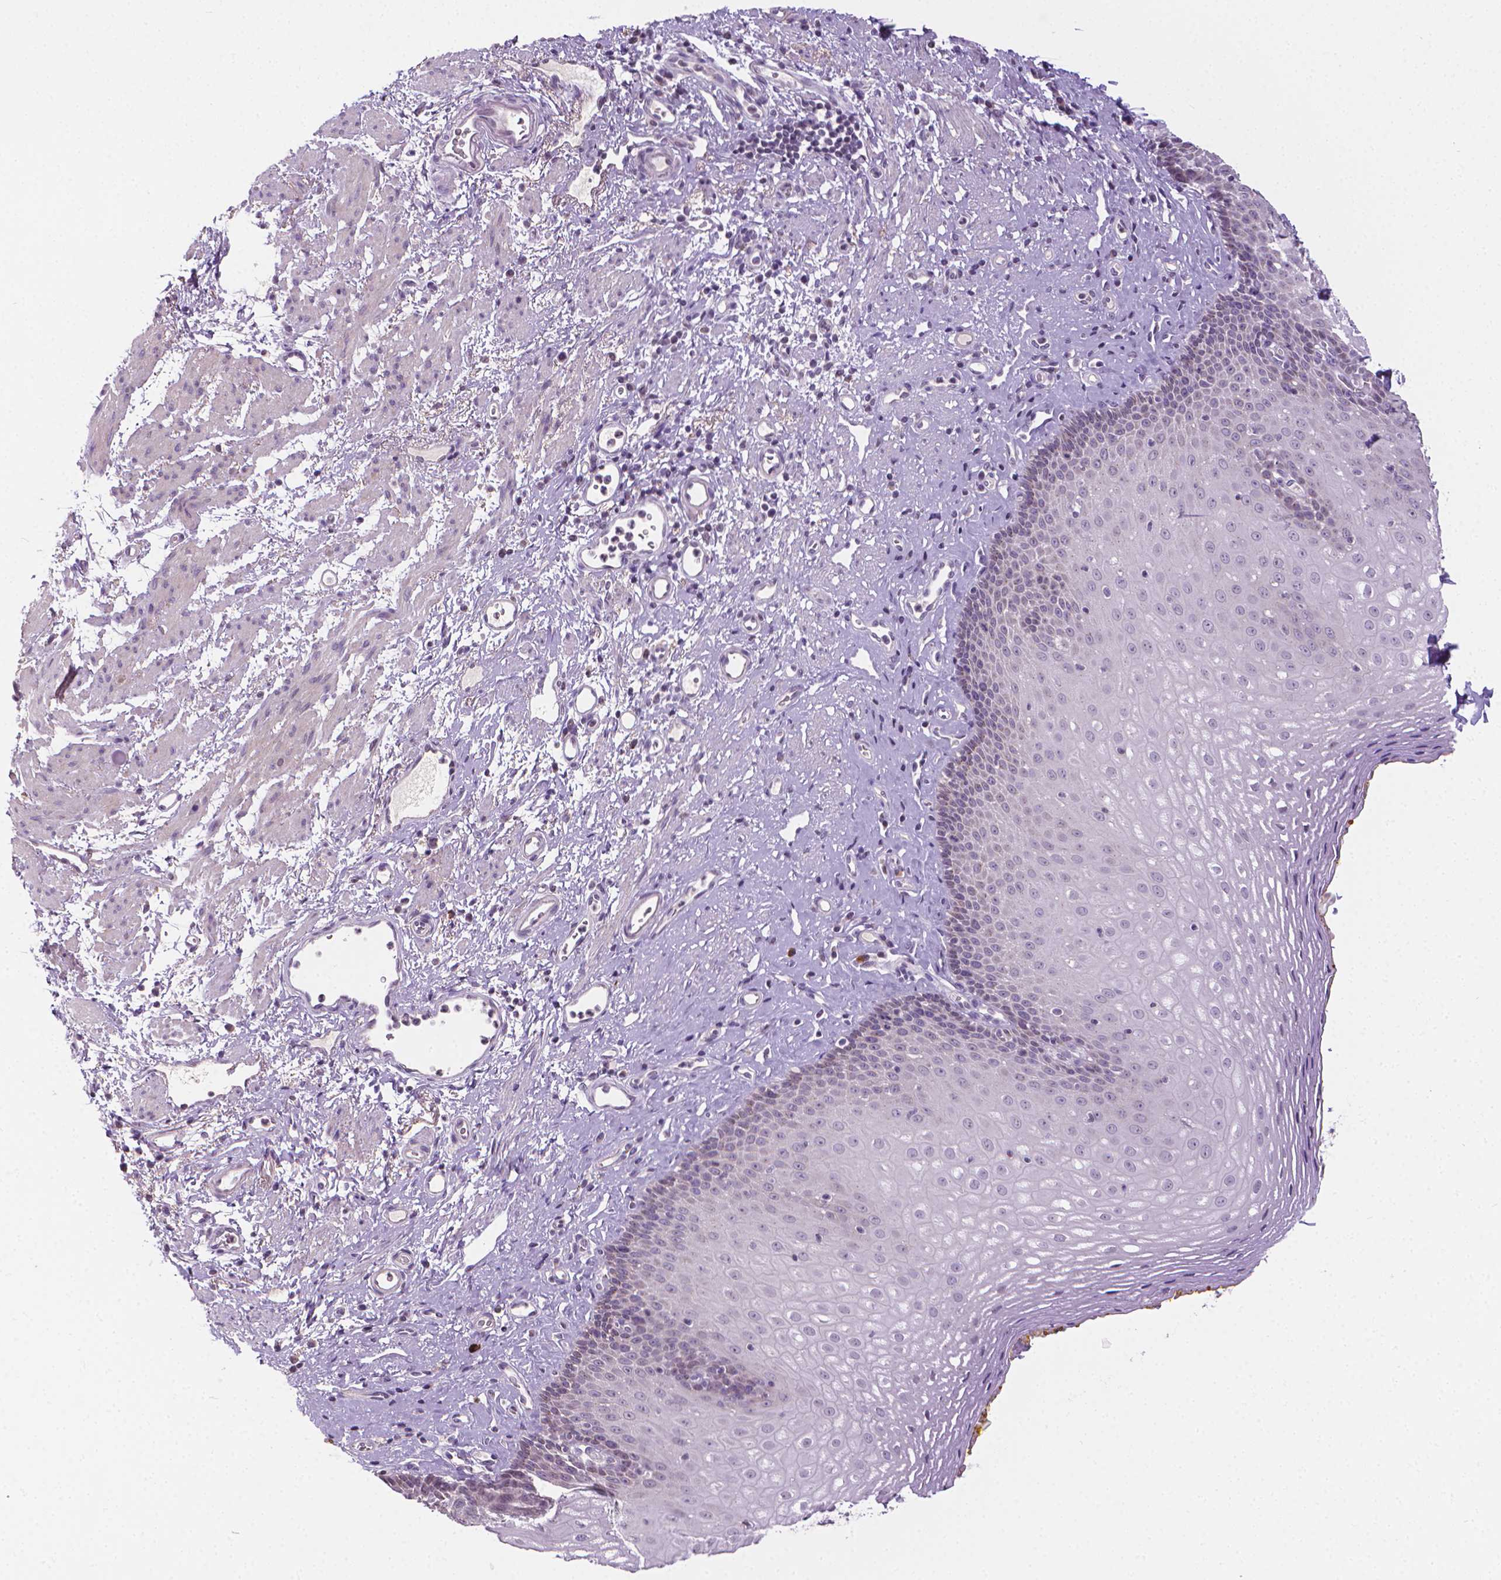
{"staining": {"intensity": "negative", "quantity": "none", "location": "none"}, "tissue": "esophagus", "cell_type": "Squamous epithelial cells", "image_type": "normal", "snomed": [{"axis": "morphology", "description": "Normal tissue, NOS"}, {"axis": "topography", "description": "Esophagus"}], "caption": "DAB (3,3'-diaminobenzidine) immunohistochemical staining of benign esophagus shows no significant positivity in squamous epithelial cells.", "gene": "NCAN", "patient": {"sex": "female", "age": 68}}